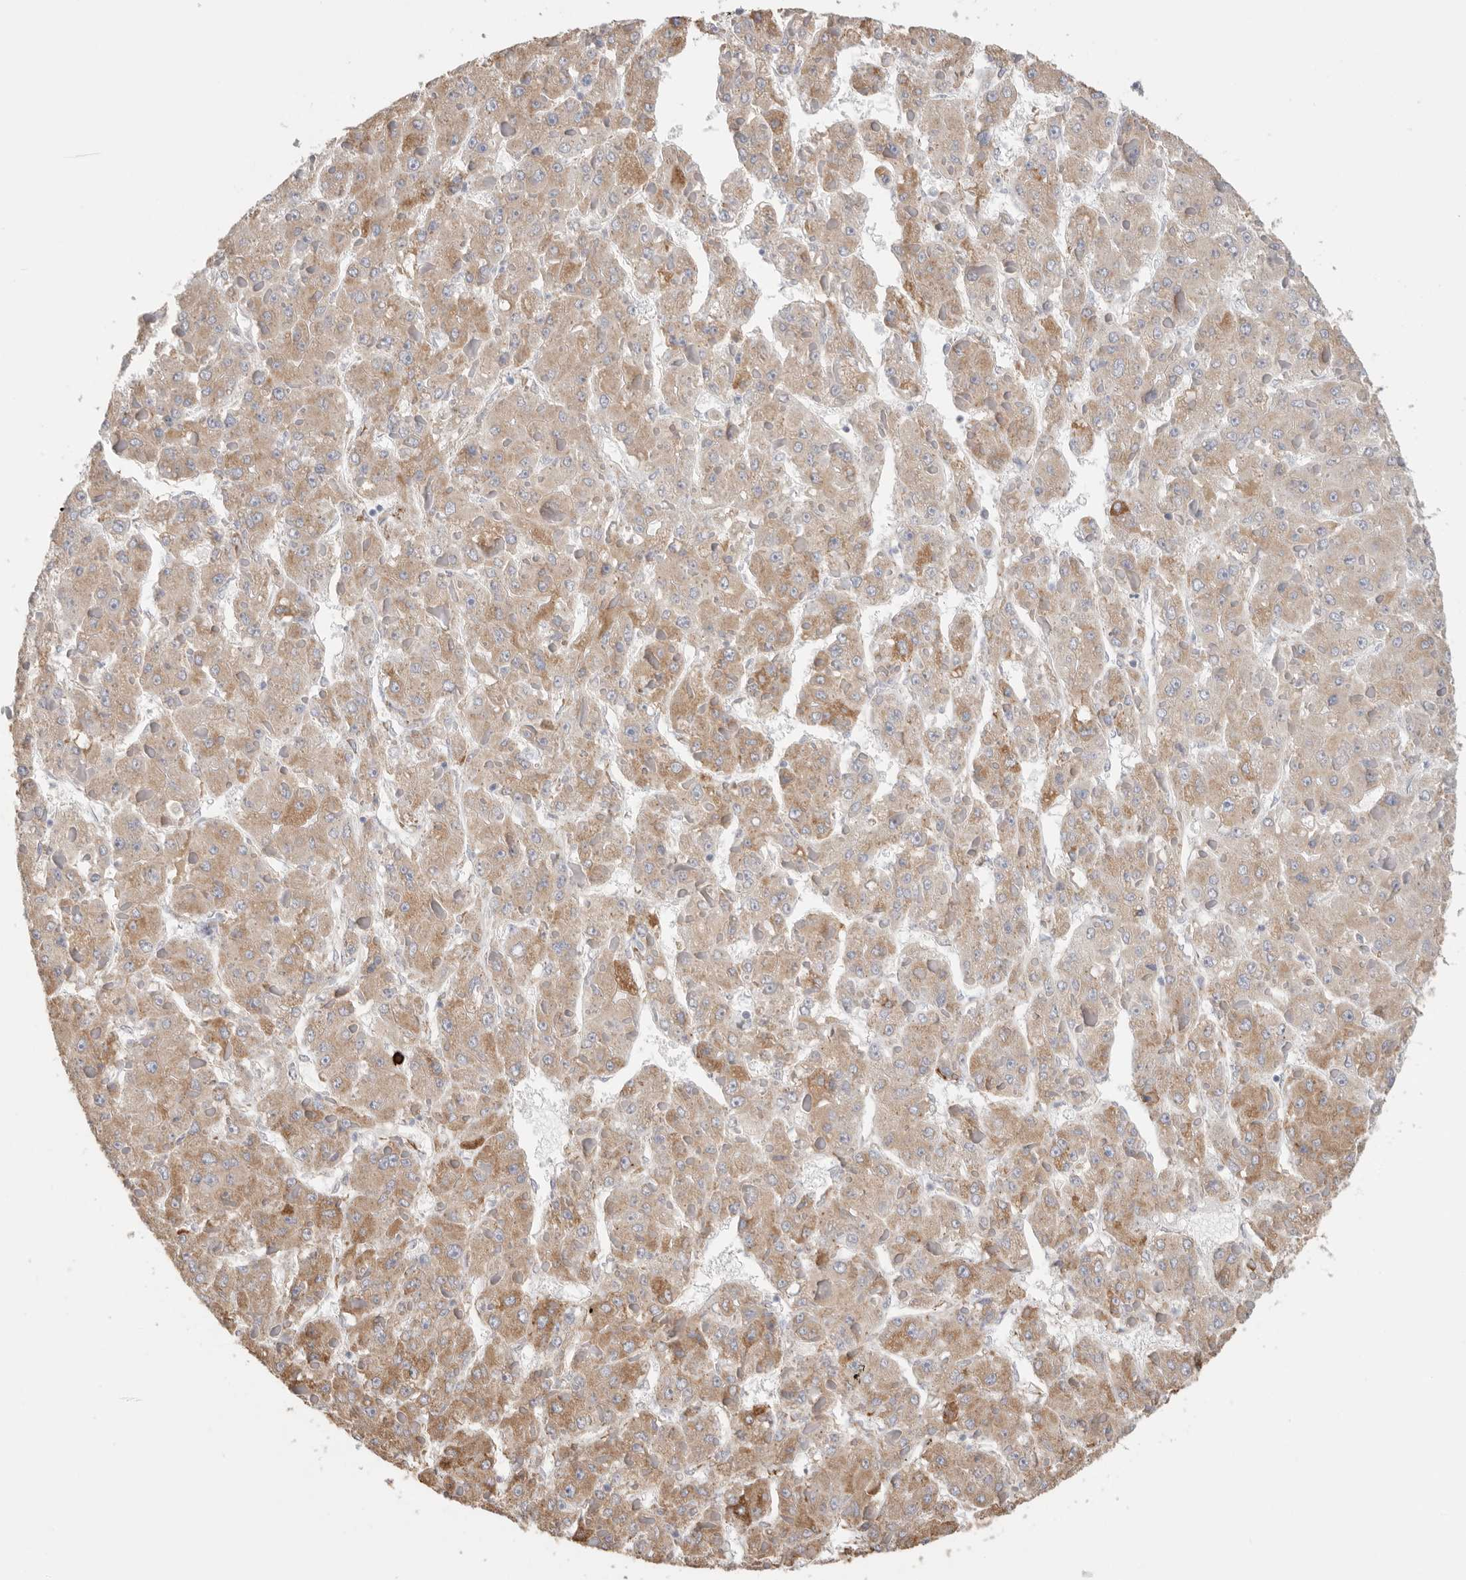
{"staining": {"intensity": "moderate", "quantity": ">75%", "location": "cytoplasmic/membranous"}, "tissue": "liver cancer", "cell_type": "Tumor cells", "image_type": "cancer", "snomed": [{"axis": "morphology", "description": "Carcinoma, Hepatocellular, NOS"}, {"axis": "topography", "description": "Liver"}], "caption": "An image of human liver cancer (hepatocellular carcinoma) stained for a protein shows moderate cytoplasmic/membranous brown staining in tumor cells.", "gene": "BLOC1S5", "patient": {"sex": "female", "age": 73}}